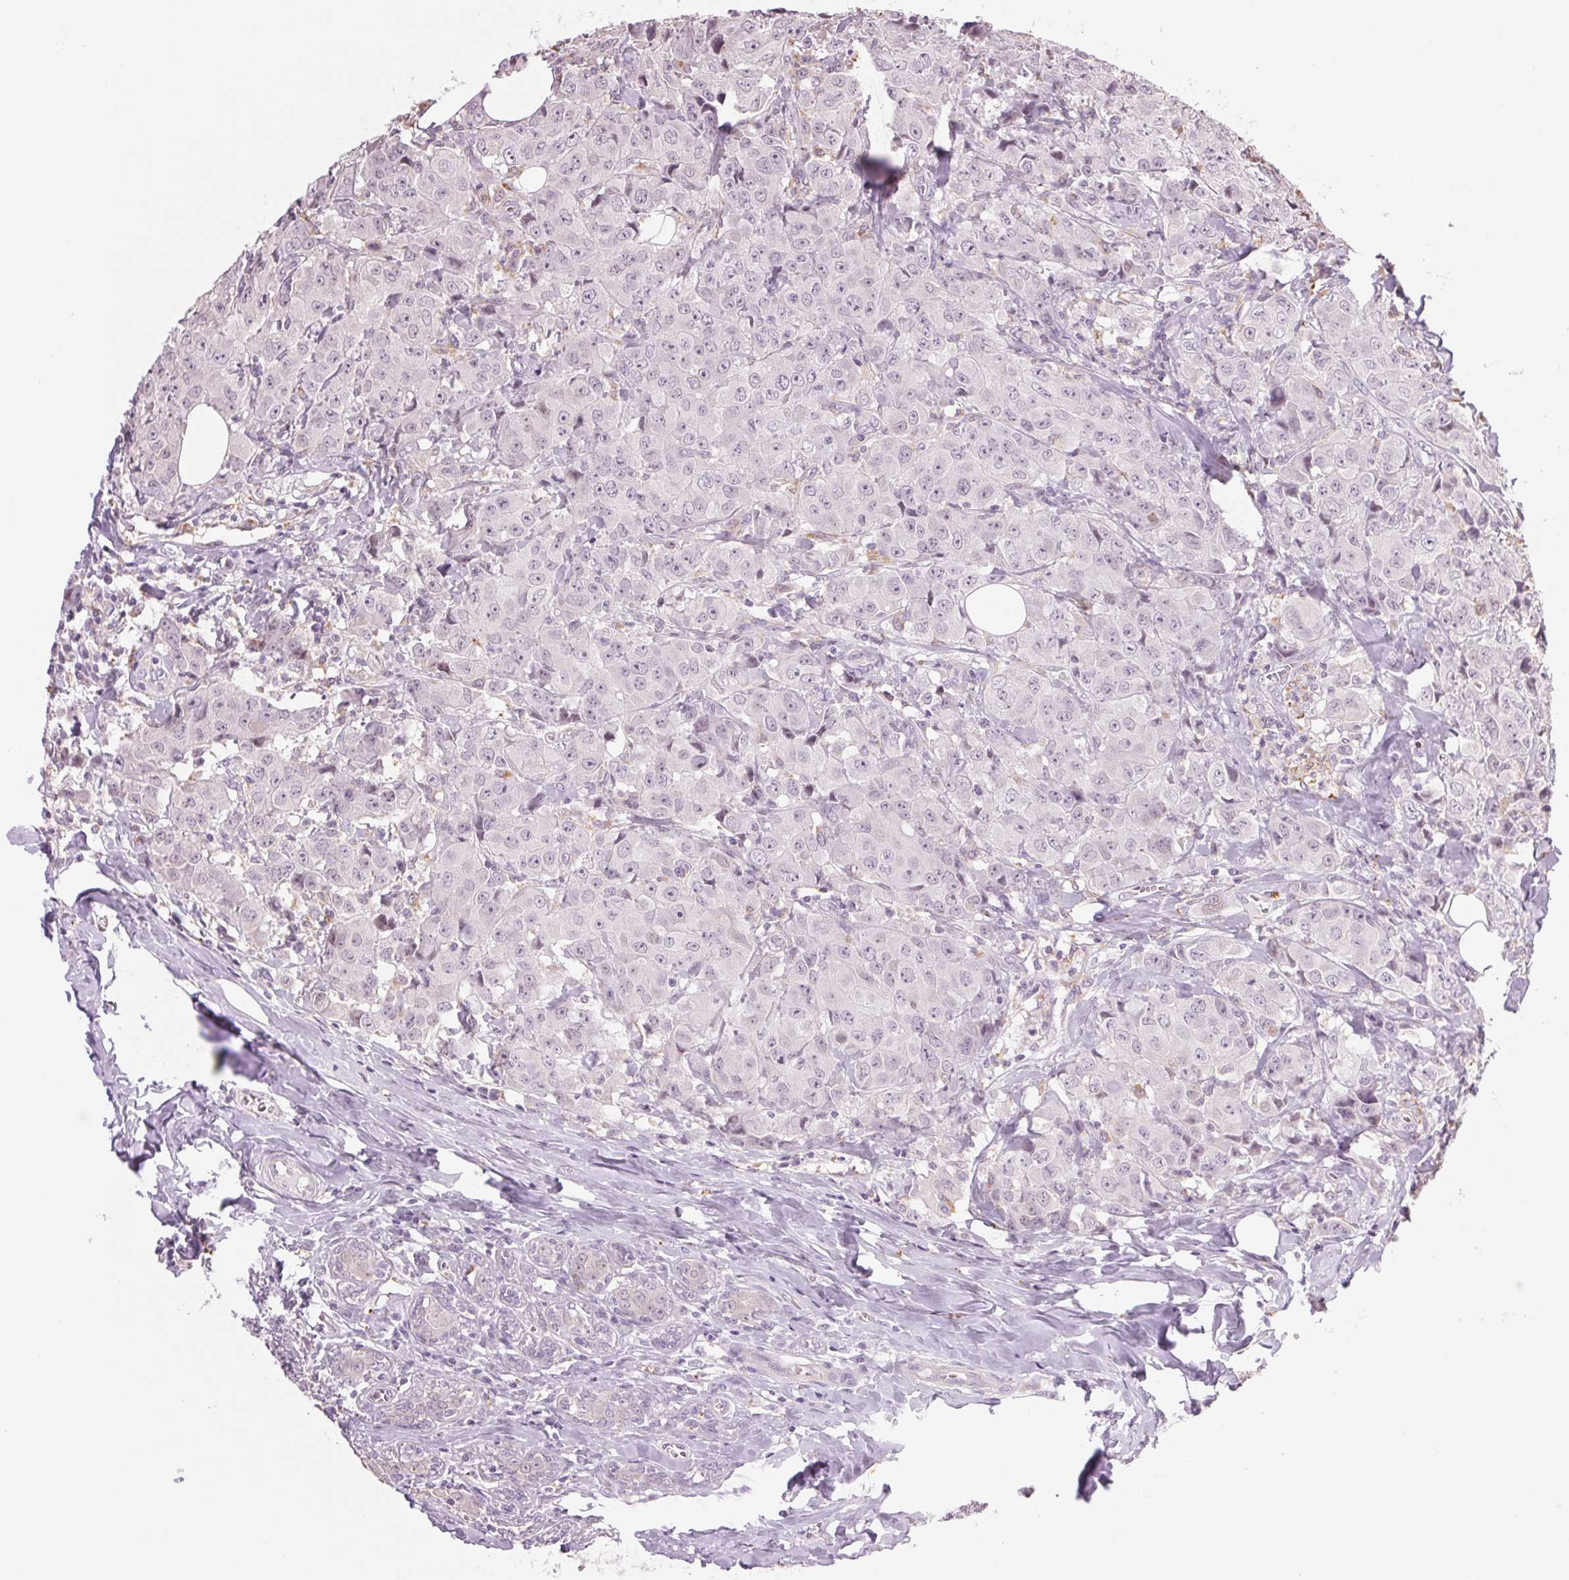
{"staining": {"intensity": "negative", "quantity": "none", "location": "none"}, "tissue": "breast cancer", "cell_type": "Tumor cells", "image_type": "cancer", "snomed": [{"axis": "morphology", "description": "Normal tissue, NOS"}, {"axis": "morphology", "description": "Duct carcinoma"}, {"axis": "topography", "description": "Breast"}], "caption": "Tumor cells are negative for protein expression in human breast cancer. (DAB (3,3'-diaminobenzidine) IHC visualized using brightfield microscopy, high magnification).", "gene": "MPO", "patient": {"sex": "female", "age": 43}}